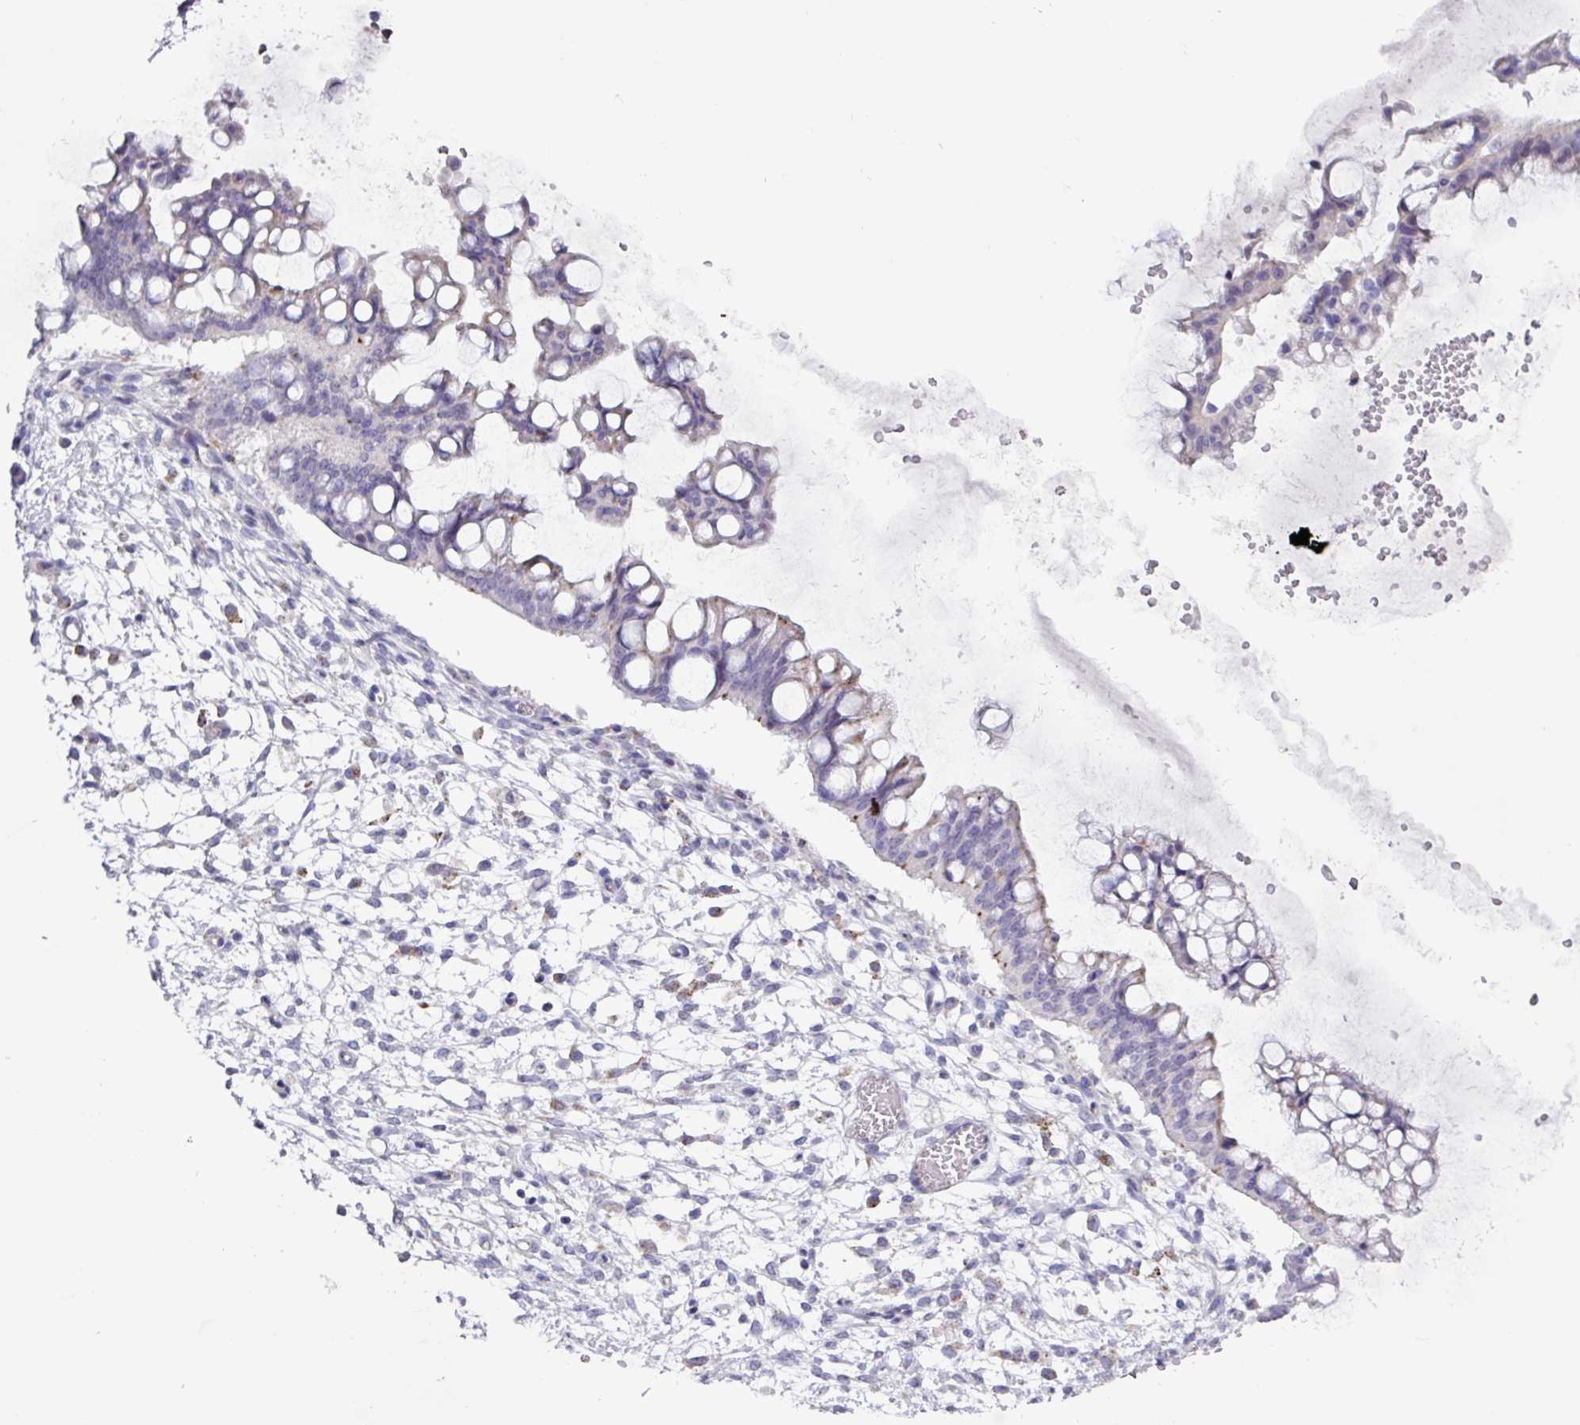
{"staining": {"intensity": "moderate", "quantity": "<25%", "location": "cytoplasmic/membranous"}, "tissue": "ovarian cancer", "cell_type": "Tumor cells", "image_type": "cancer", "snomed": [{"axis": "morphology", "description": "Cystadenocarcinoma, mucinous, NOS"}, {"axis": "topography", "description": "Ovary"}], "caption": "Immunohistochemistry (IHC) of human ovarian mucinous cystadenocarcinoma demonstrates low levels of moderate cytoplasmic/membranous expression in about <25% of tumor cells.", "gene": "AMIGO2", "patient": {"sex": "female", "age": 73}}